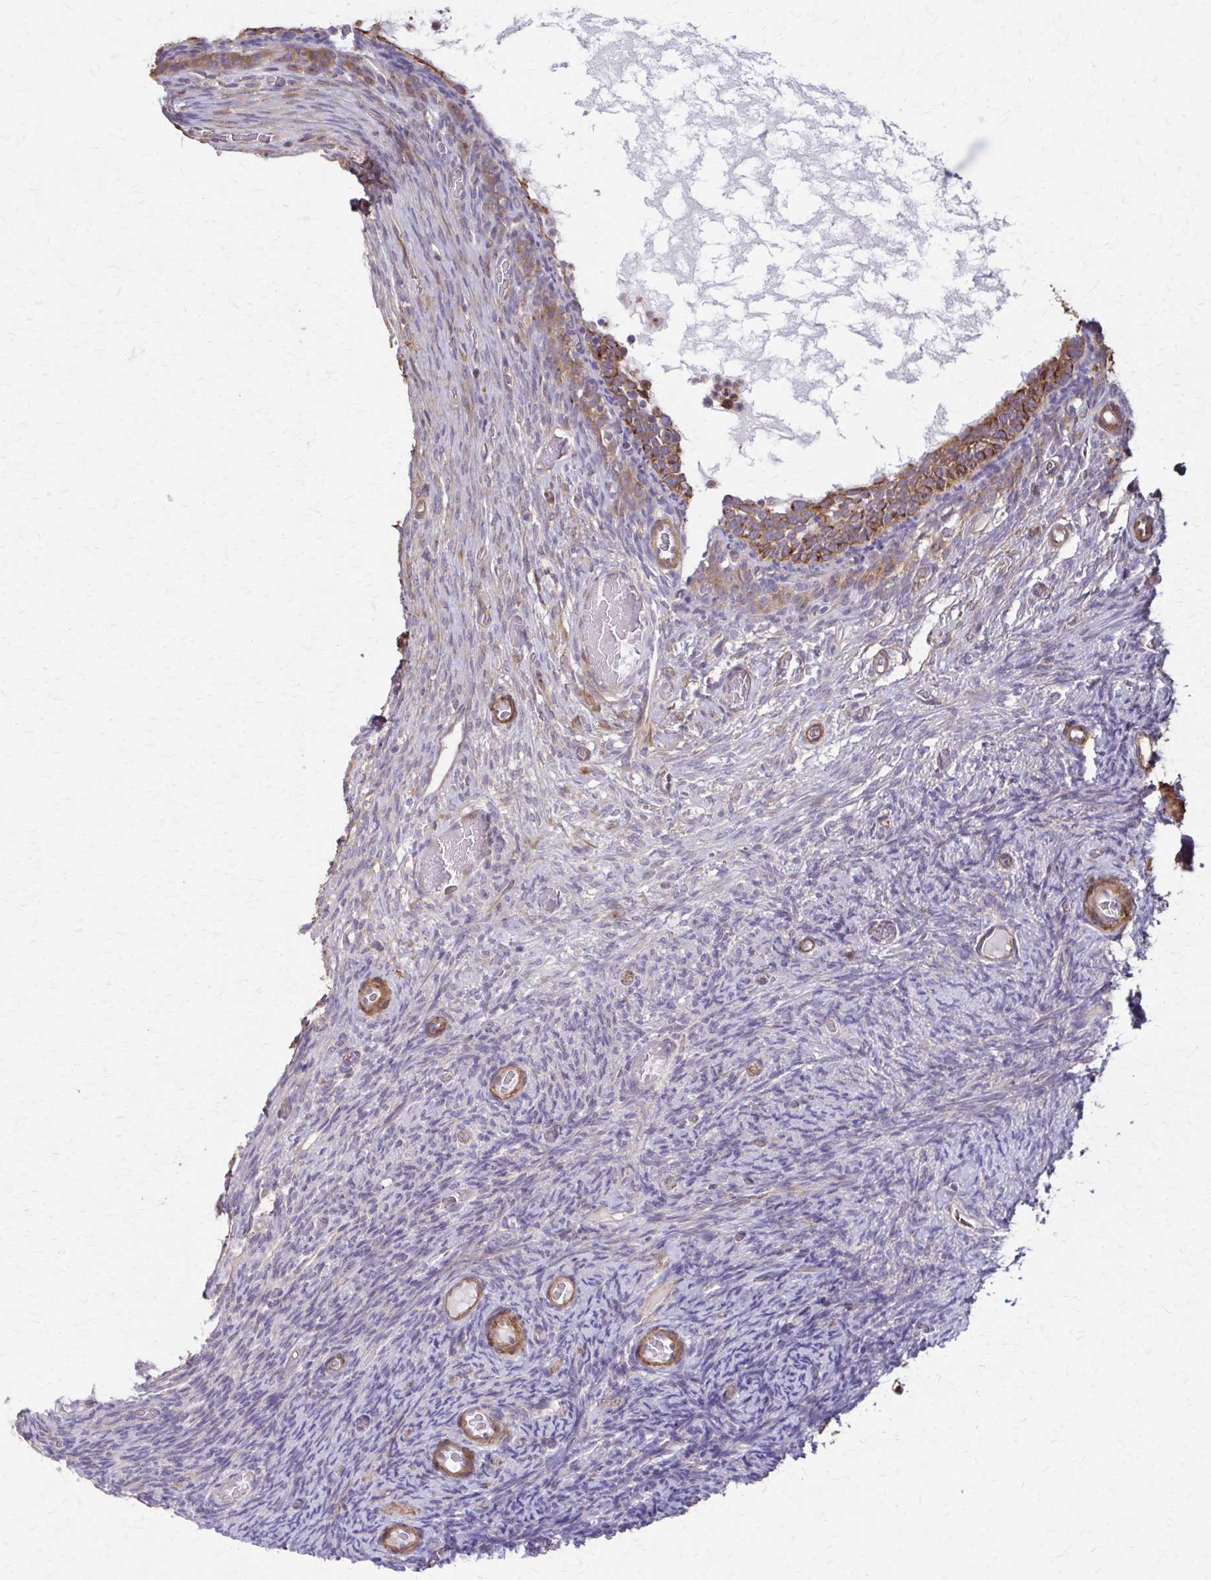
{"staining": {"intensity": "moderate", "quantity": ">75%", "location": "cytoplasmic/membranous"}, "tissue": "ovary", "cell_type": "Follicle cells", "image_type": "normal", "snomed": [{"axis": "morphology", "description": "Normal tissue, NOS"}, {"axis": "topography", "description": "Ovary"}], "caption": "IHC staining of benign ovary, which reveals medium levels of moderate cytoplasmic/membranous staining in approximately >75% of follicle cells indicating moderate cytoplasmic/membranous protein positivity. The staining was performed using DAB (3,3'-diaminobenzidine) (brown) for protein detection and nuclei were counterstained in hematoxylin (blue).", "gene": "DSP", "patient": {"sex": "female", "age": 34}}